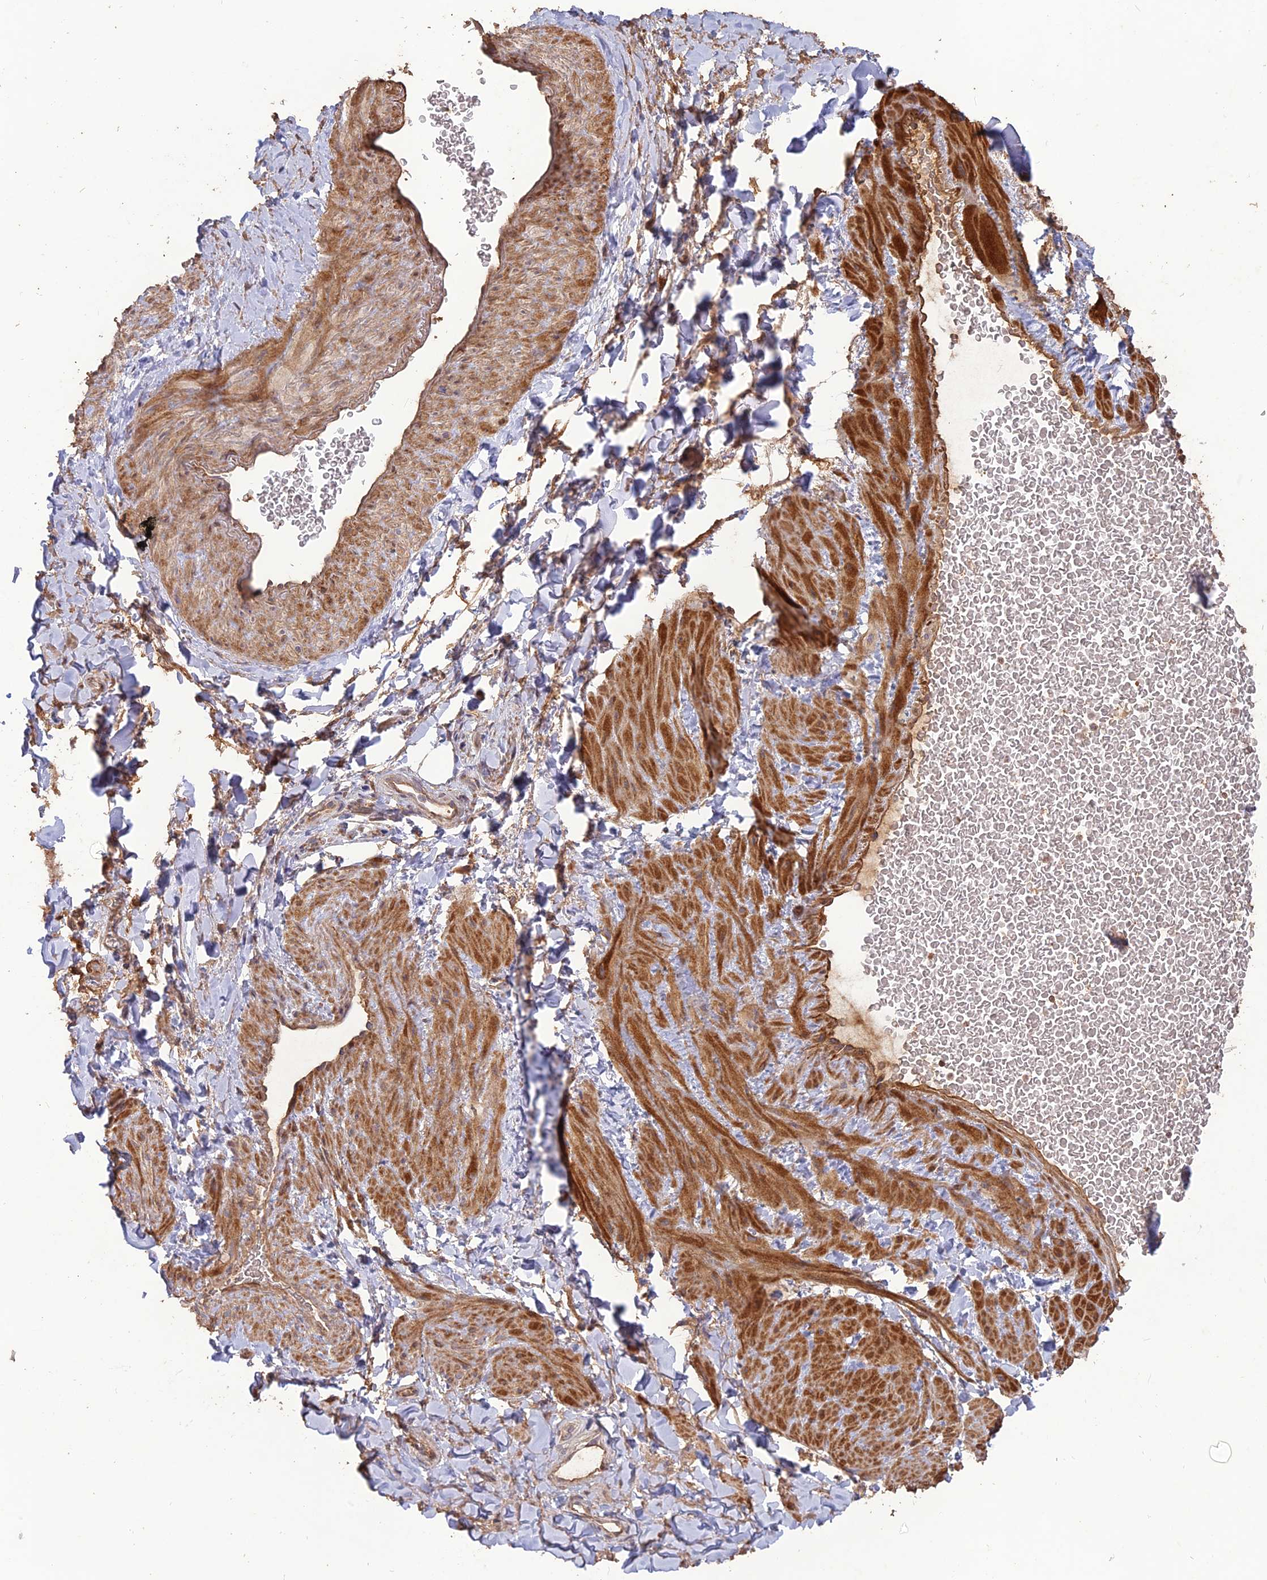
{"staining": {"intensity": "moderate", "quantity": "25%-75%", "location": "cytoplasmic/membranous"}, "tissue": "adipose tissue", "cell_type": "Adipocytes", "image_type": "normal", "snomed": [{"axis": "morphology", "description": "Normal tissue, NOS"}, {"axis": "topography", "description": "Soft tissue"}, {"axis": "topography", "description": "Vascular tissue"}], "caption": "An immunohistochemistry image of unremarkable tissue is shown. Protein staining in brown labels moderate cytoplasmic/membranous positivity in adipose tissue within adipocytes. The protein of interest is shown in brown color, while the nuclei are stained blue.", "gene": "LAYN", "patient": {"sex": "male", "age": 54}}